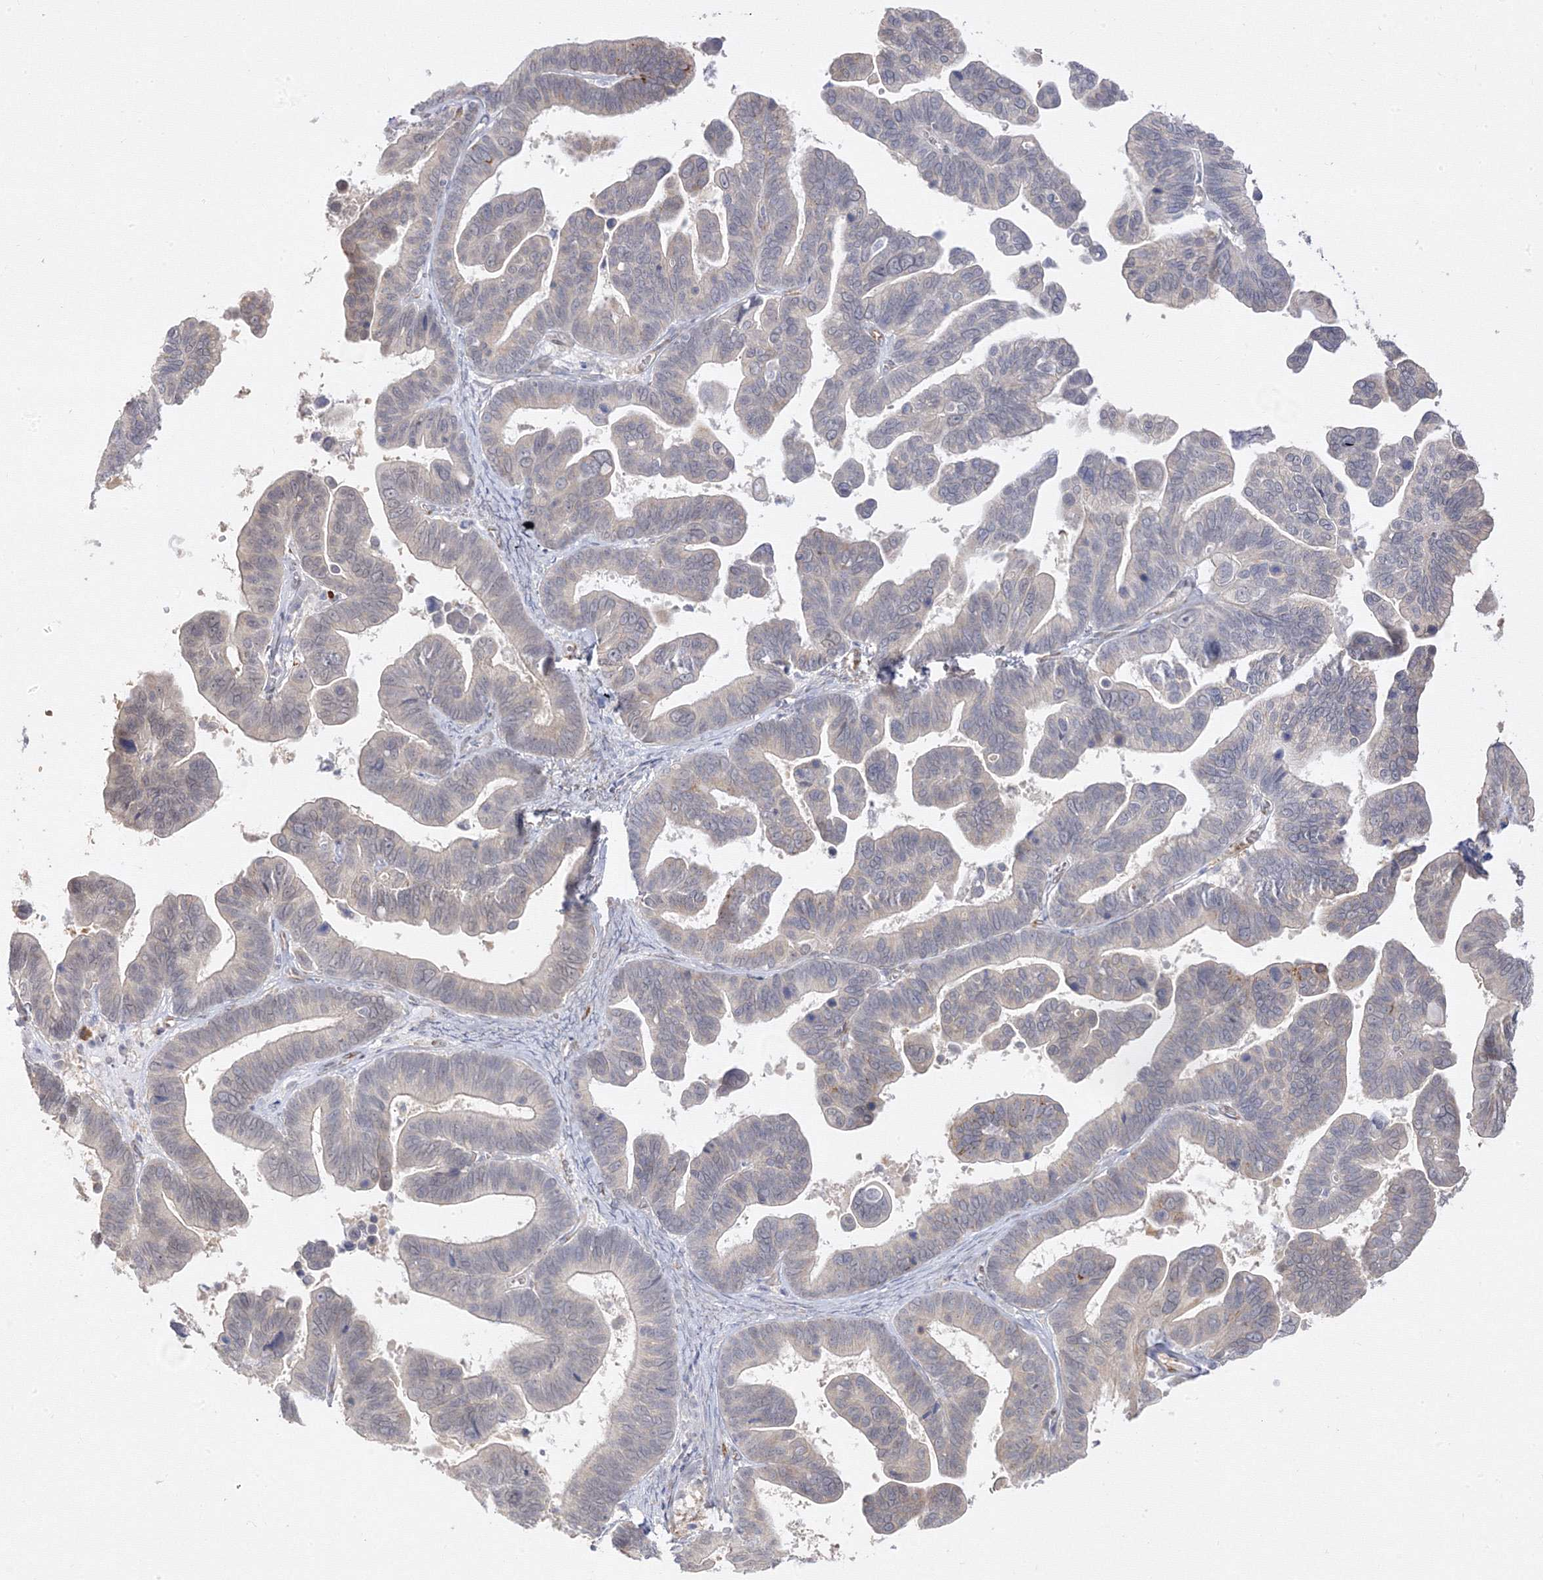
{"staining": {"intensity": "negative", "quantity": "none", "location": "none"}, "tissue": "ovarian cancer", "cell_type": "Tumor cells", "image_type": "cancer", "snomed": [{"axis": "morphology", "description": "Cystadenocarcinoma, serous, NOS"}, {"axis": "topography", "description": "Ovary"}], "caption": "Immunohistochemistry (IHC) of ovarian serous cystadenocarcinoma shows no staining in tumor cells.", "gene": "C2CD2", "patient": {"sex": "female", "age": 56}}